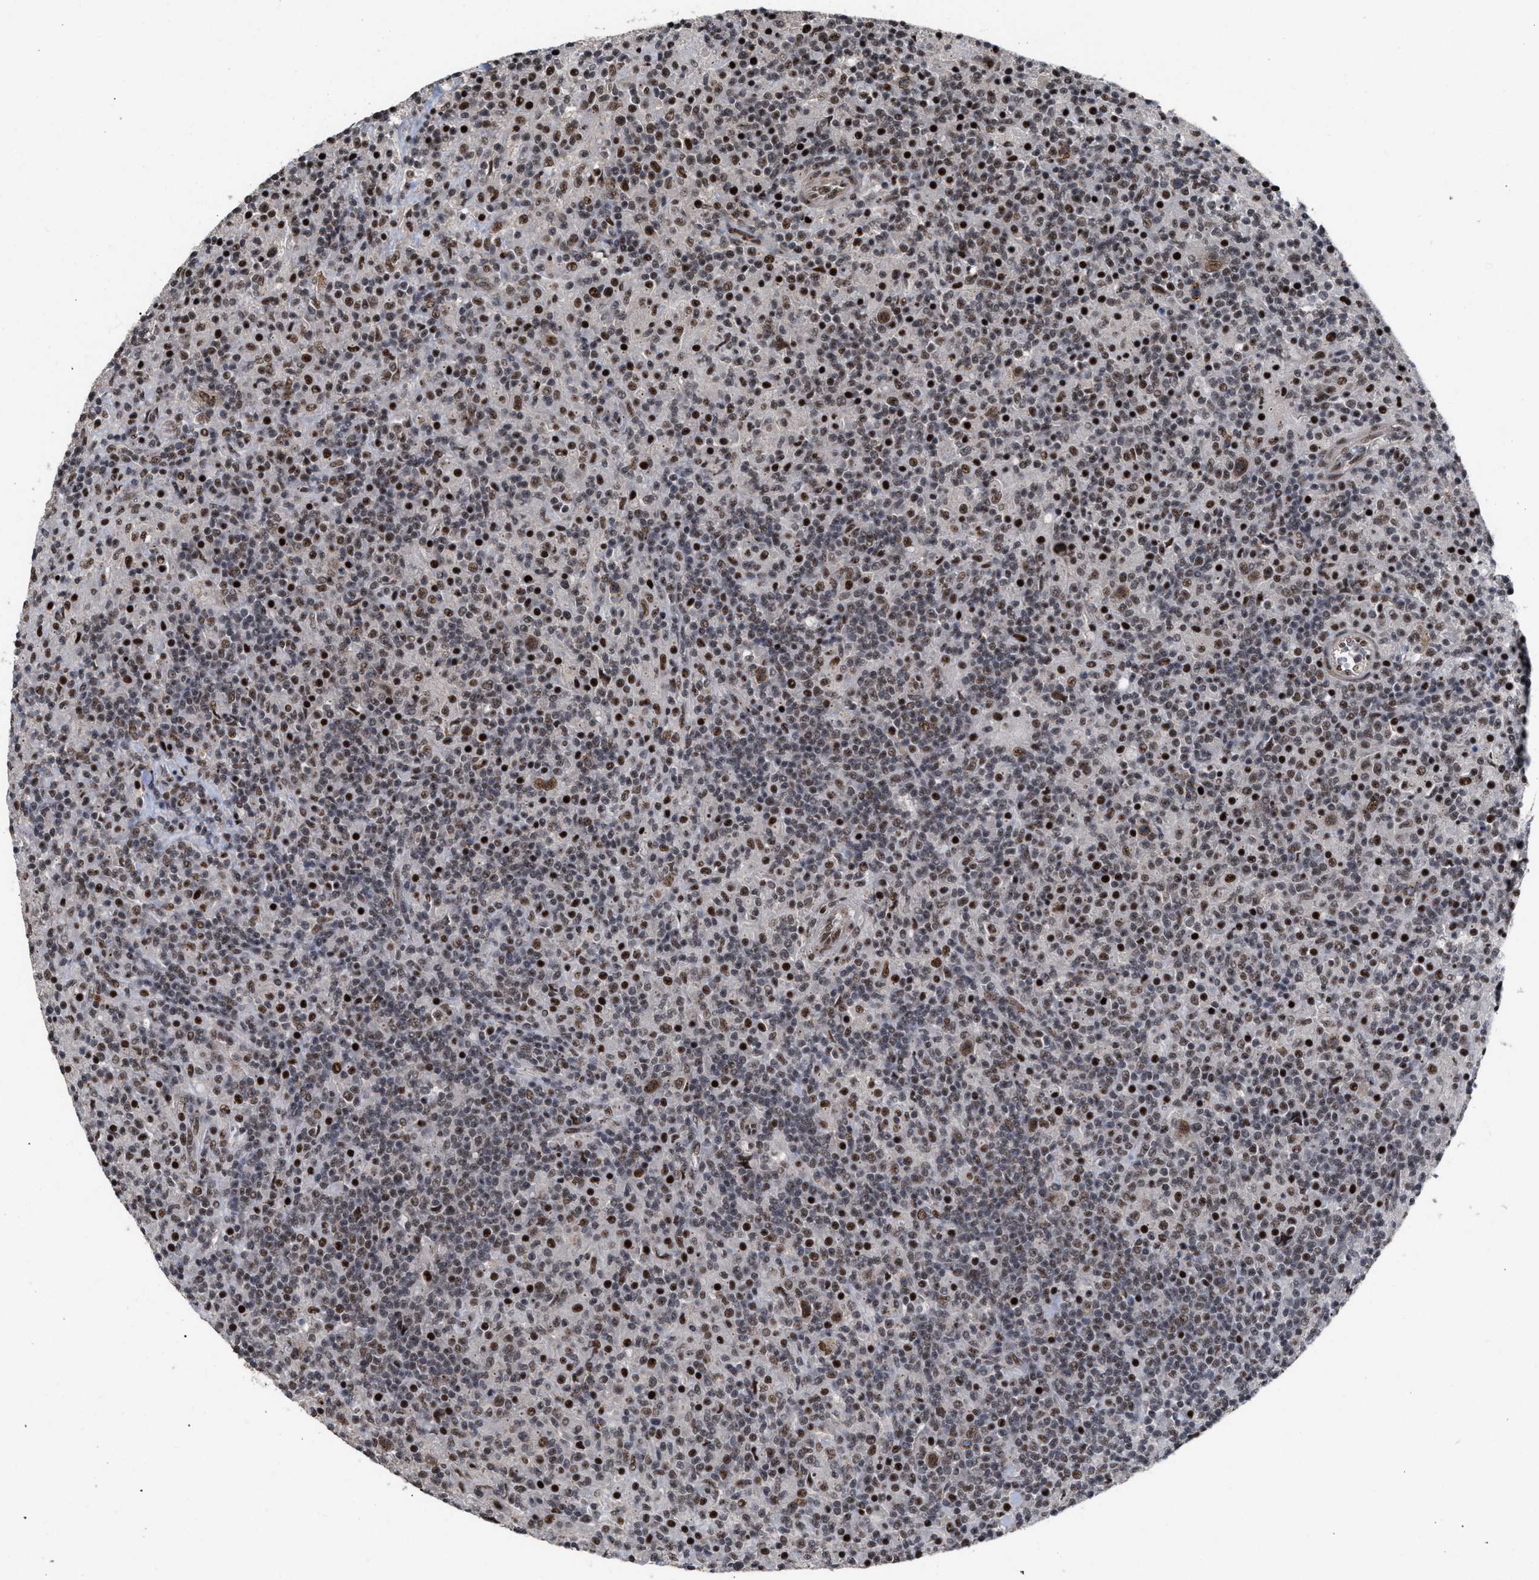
{"staining": {"intensity": "strong", "quantity": ">75%", "location": "nuclear"}, "tissue": "lymphoma", "cell_type": "Tumor cells", "image_type": "cancer", "snomed": [{"axis": "morphology", "description": "Hodgkin's disease, NOS"}, {"axis": "topography", "description": "Lymph node"}], "caption": "Immunohistochemistry photomicrograph of neoplastic tissue: lymphoma stained using immunohistochemistry (IHC) displays high levels of strong protein expression localized specifically in the nuclear of tumor cells, appearing as a nuclear brown color.", "gene": "EIF4A3", "patient": {"sex": "male", "age": 70}}